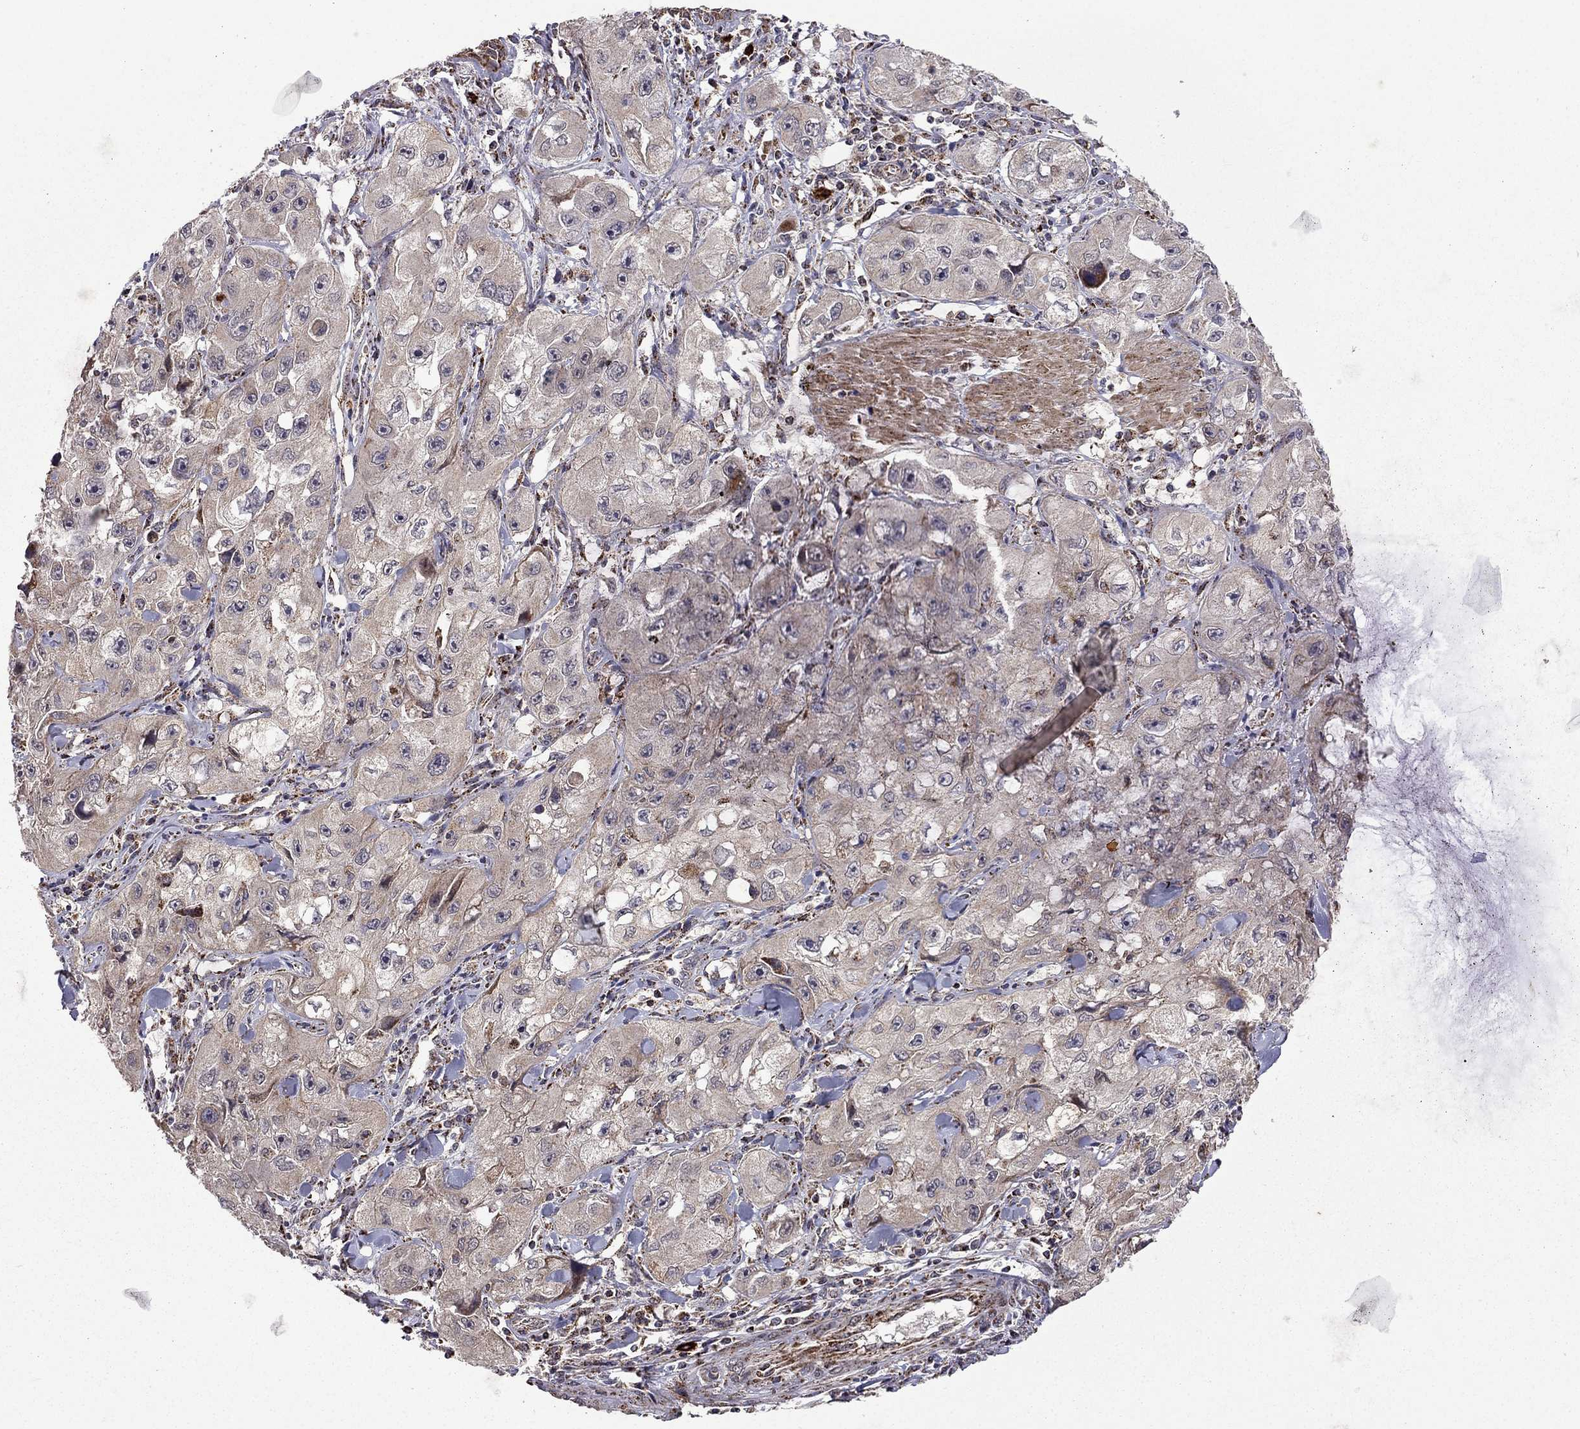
{"staining": {"intensity": "negative", "quantity": "none", "location": "none"}, "tissue": "skin cancer", "cell_type": "Tumor cells", "image_type": "cancer", "snomed": [{"axis": "morphology", "description": "Squamous cell carcinoma, NOS"}, {"axis": "topography", "description": "Skin"}, {"axis": "topography", "description": "Subcutis"}], "caption": "DAB (3,3'-diaminobenzidine) immunohistochemical staining of squamous cell carcinoma (skin) displays no significant positivity in tumor cells.", "gene": "TAB2", "patient": {"sex": "male", "age": 73}}